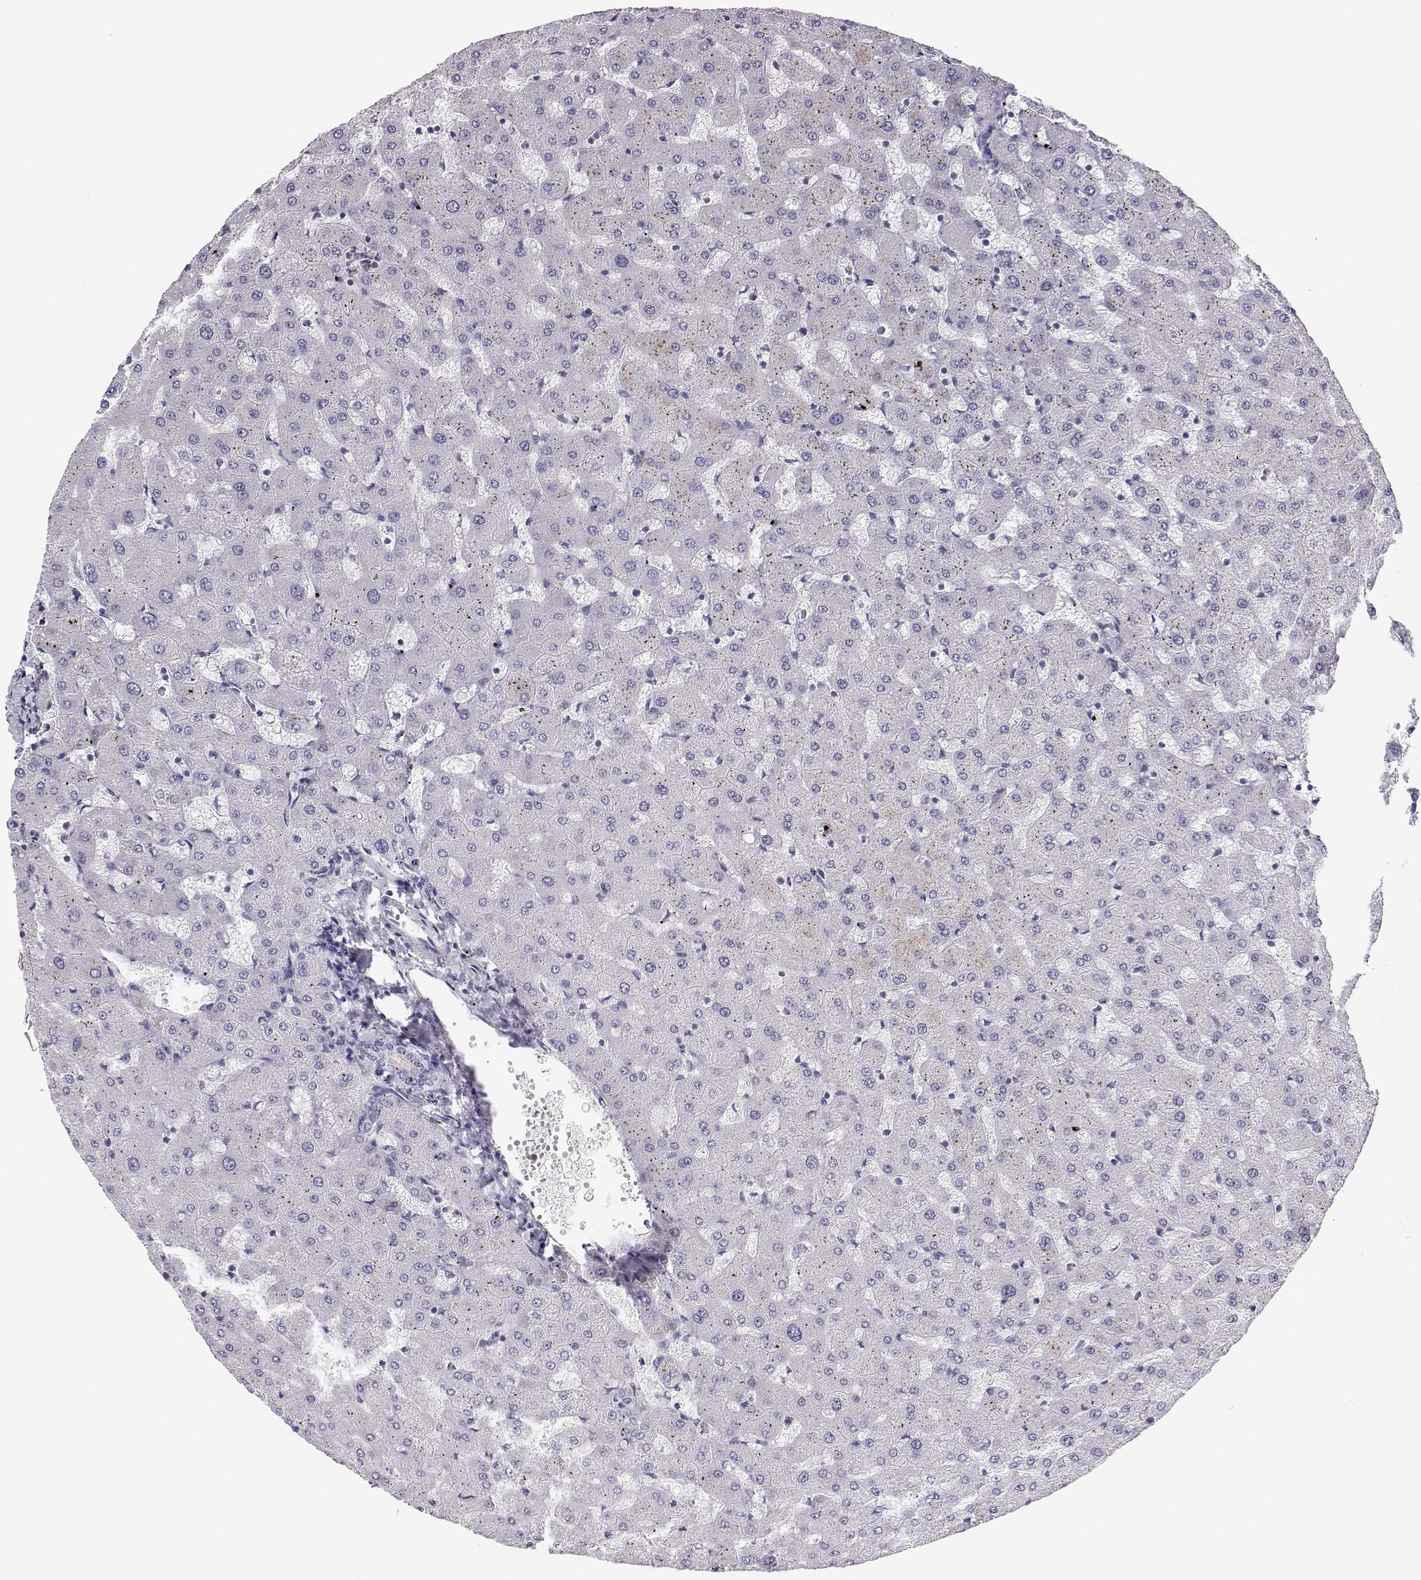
{"staining": {"intensity": "negative", "quantity": "none", "location": "none"}, "tissue": "liver", "cell_type": "Cholangiocytes", "image_type": "normal", "snomed": [{"axis": "morphology", "description": "Normal tissue, NOS"}, {"axis": "topography", "description": "Liver"}], "caption": "Immunohistochemistry of normal human liver shows no positivity in cholangiocytes. (Brightfield microscopy of DAB immunohistochemistry (IHC) at high magnification).", "gene": "MYH9", "patient": {"sex": "female", "age": 63}}